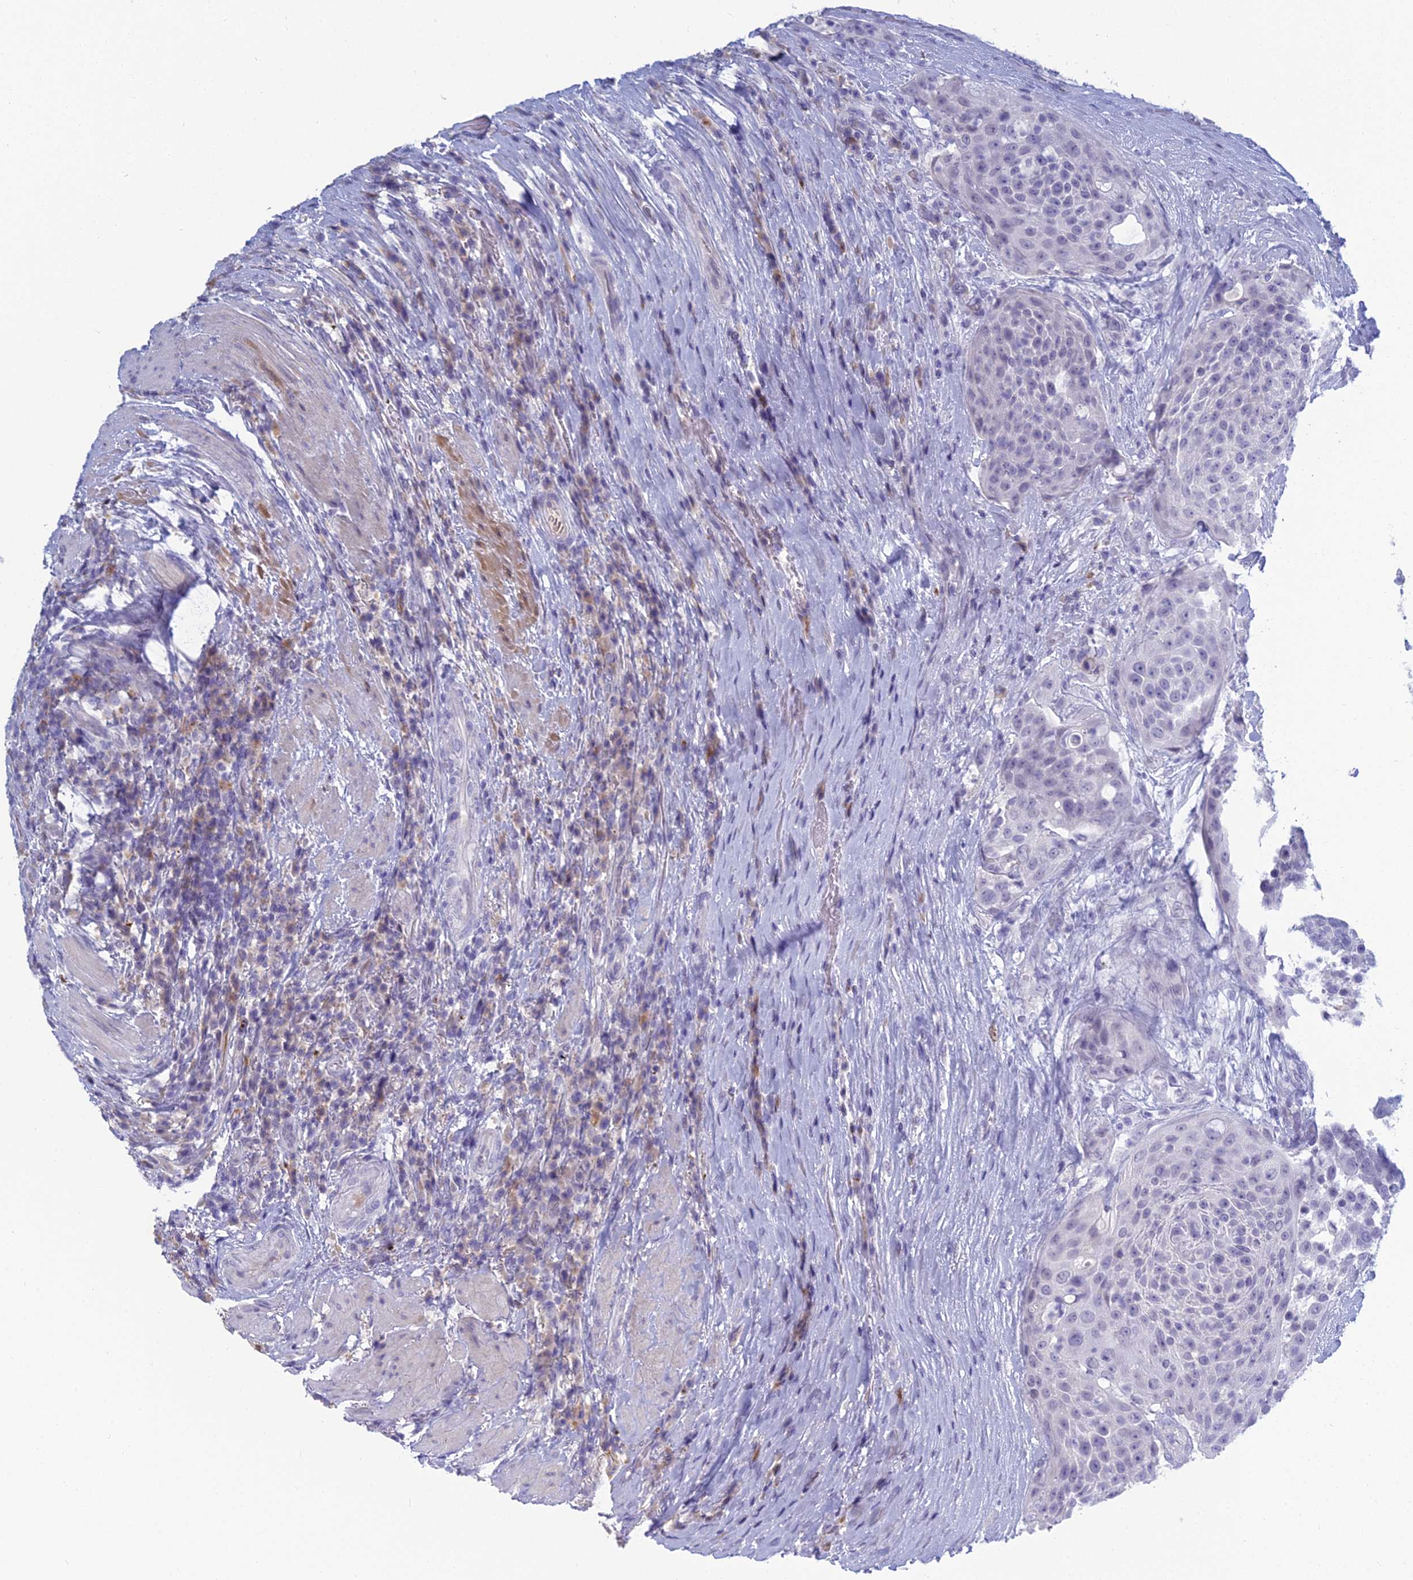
{"staining": {"intensity": "negative", "quantity": "none", "location": "none"}, "tissue": "urothelial cancer", "cell_type": "Tumor cells", "image_type": "cancer", "snomed": [{"axis": "morphology", "description": "Urothelial carcinoma, High grade"}, {"axis": "topography", "description": "Urinary bladder"}], "caption": "This photomicrograph is of urothelial cancer stained with immunohistochemistry (IHC) to label a protein in brown with the nuclei are counter-stained blue. There is no positivity in tumor cells.", "gene": "MUC13", "patient": {"sex": "female", "age": 63}}